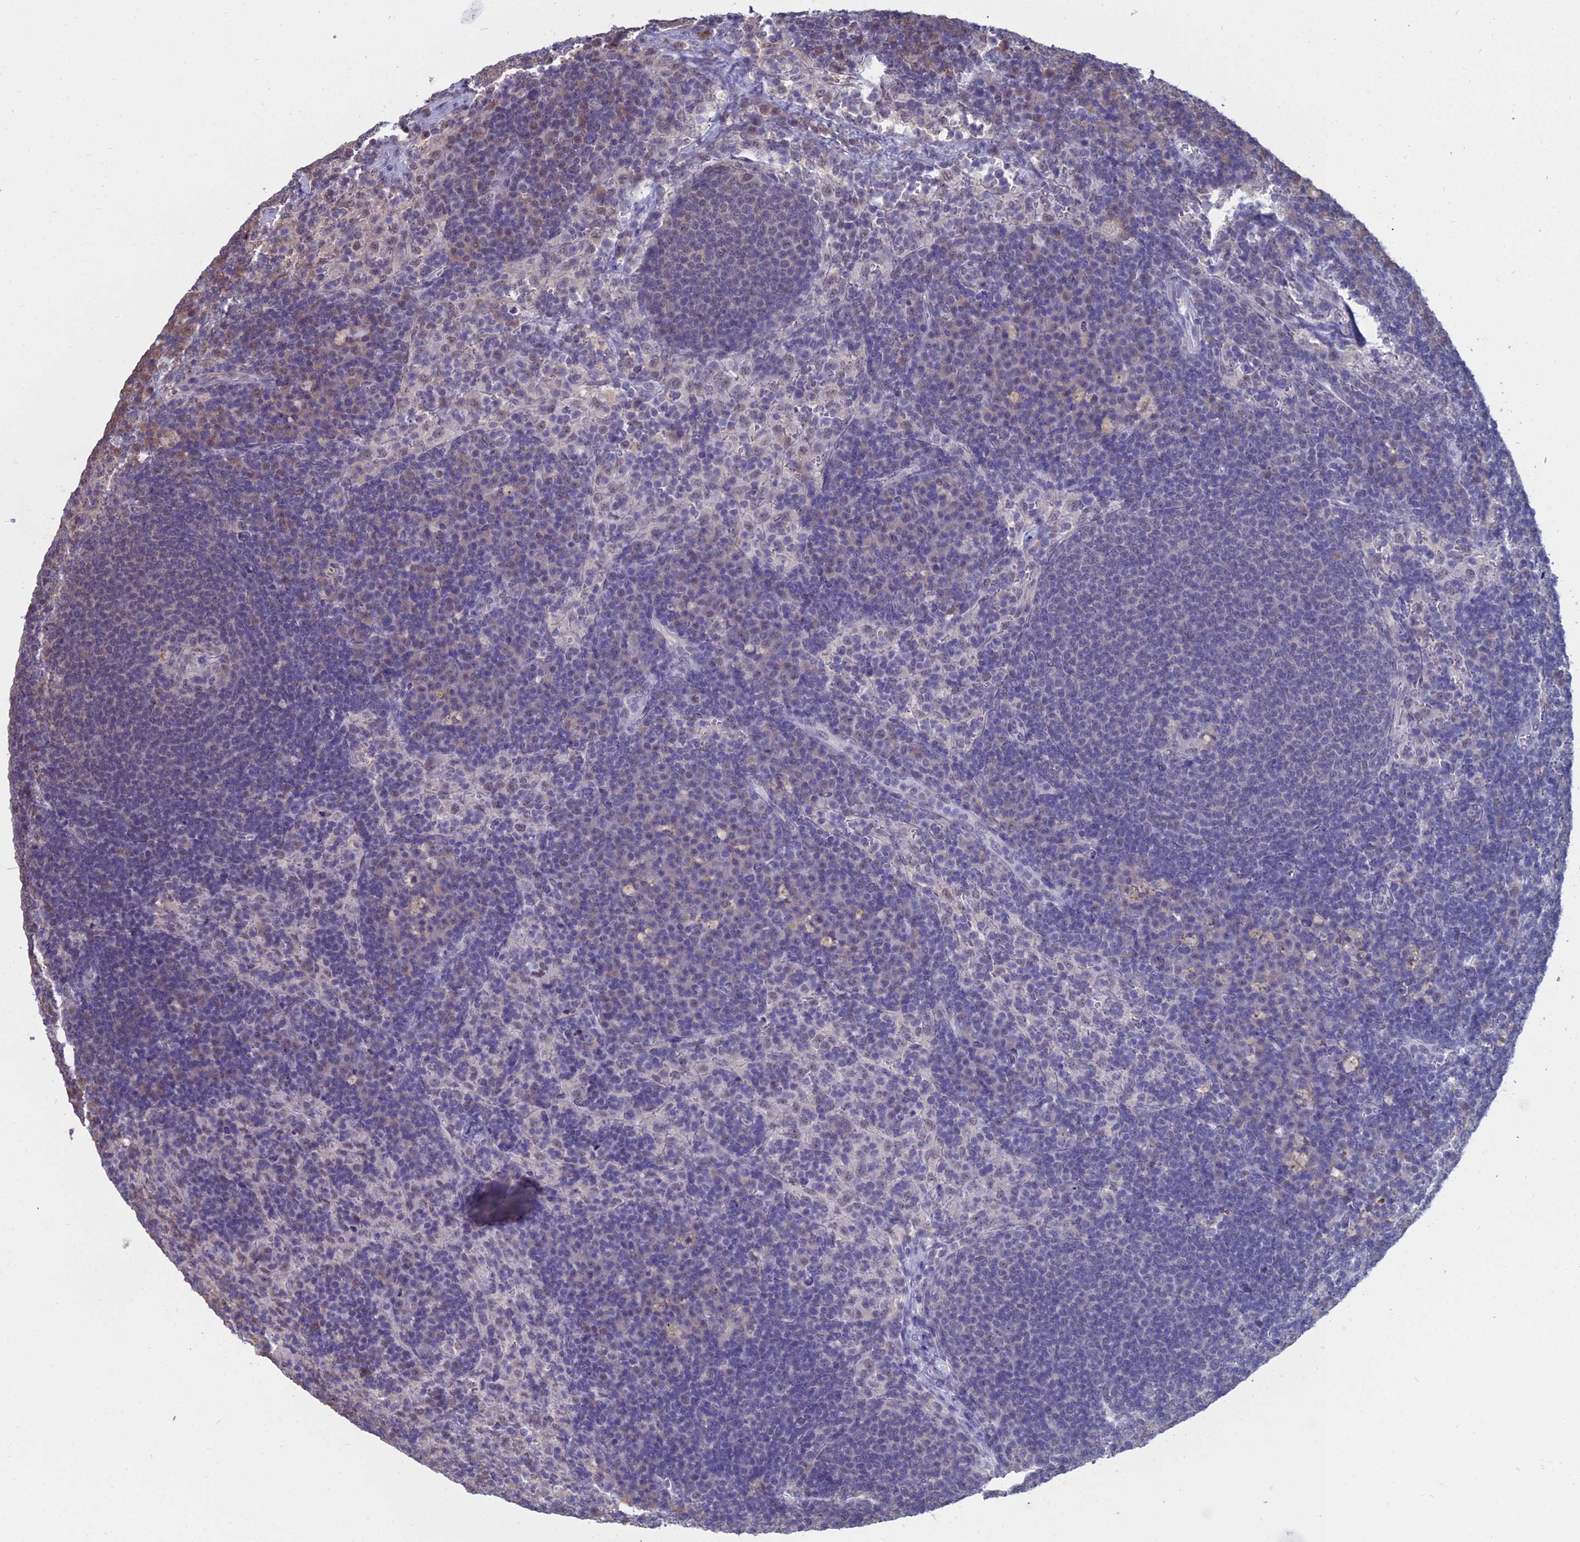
{"staining": {"intensity": "negative", "quantity": "none", "location": "none"}, "tissue": "lymph node", "cell_type": "Germinal center cells", "image_type": "normal", "snomed": [{"axis": "morphology", "description": "Normal tissue, NOS"}, {"axis": "topography", "description": "Lymph node"}], "caption": "This histopathology image is of benign lymph node stained with immunohistochemistry (IHC) to label a protein in brown with the nuclei are counter-stained blue. There is no expression in germinal center cells. The staining was performed using DAB to visualize the protein expression in brown, while the nuclei were stained in blue with hematoxylin (Magnification: 20x).", "gene": "SRSF7", "patient": {"sex": "female", "age": 70}}